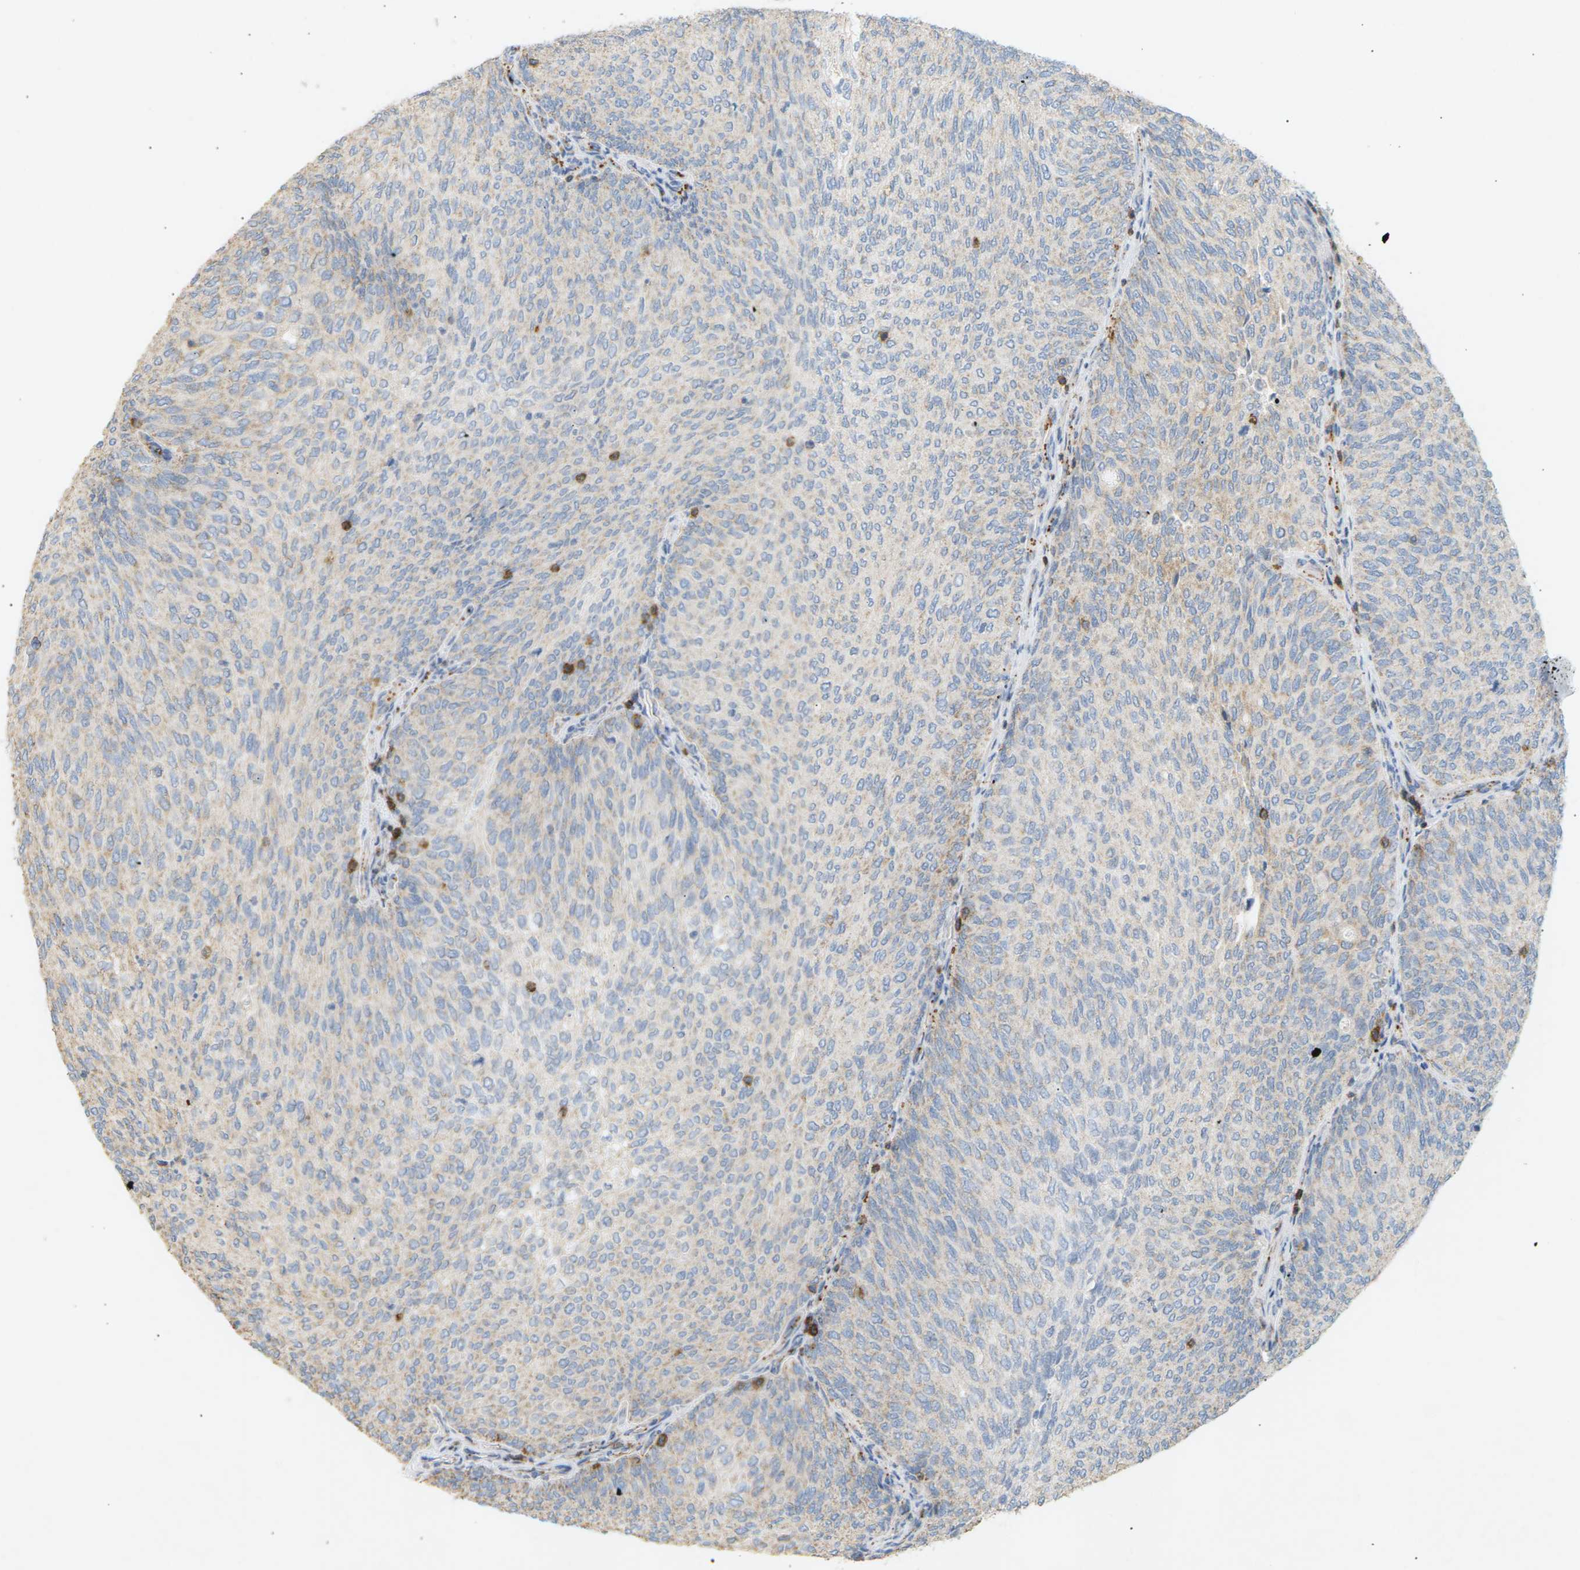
{"staining": {"intensity": "weak", "quantity": "<25%", "location": "cytoplasmic/membranous"}, "tissue": "urothelial cancer", "cell_type": "Tumor cells", "image_type": "cancer", "snomed": [{"axis": "morphology", "description": "Urothelial carcinoma, Low grade"}, {"axis": "topography", "description": "Urinary bladder"}], "caption": "IHC photomicrograph of neoplastic tissue: human urothelial cancer stained with DAB (3,3'-diaminobenzidine) displays no significant protein positivity in tumor cells.", "gene": "LIME1", "patient": {"sex": "female", "age": 79}}